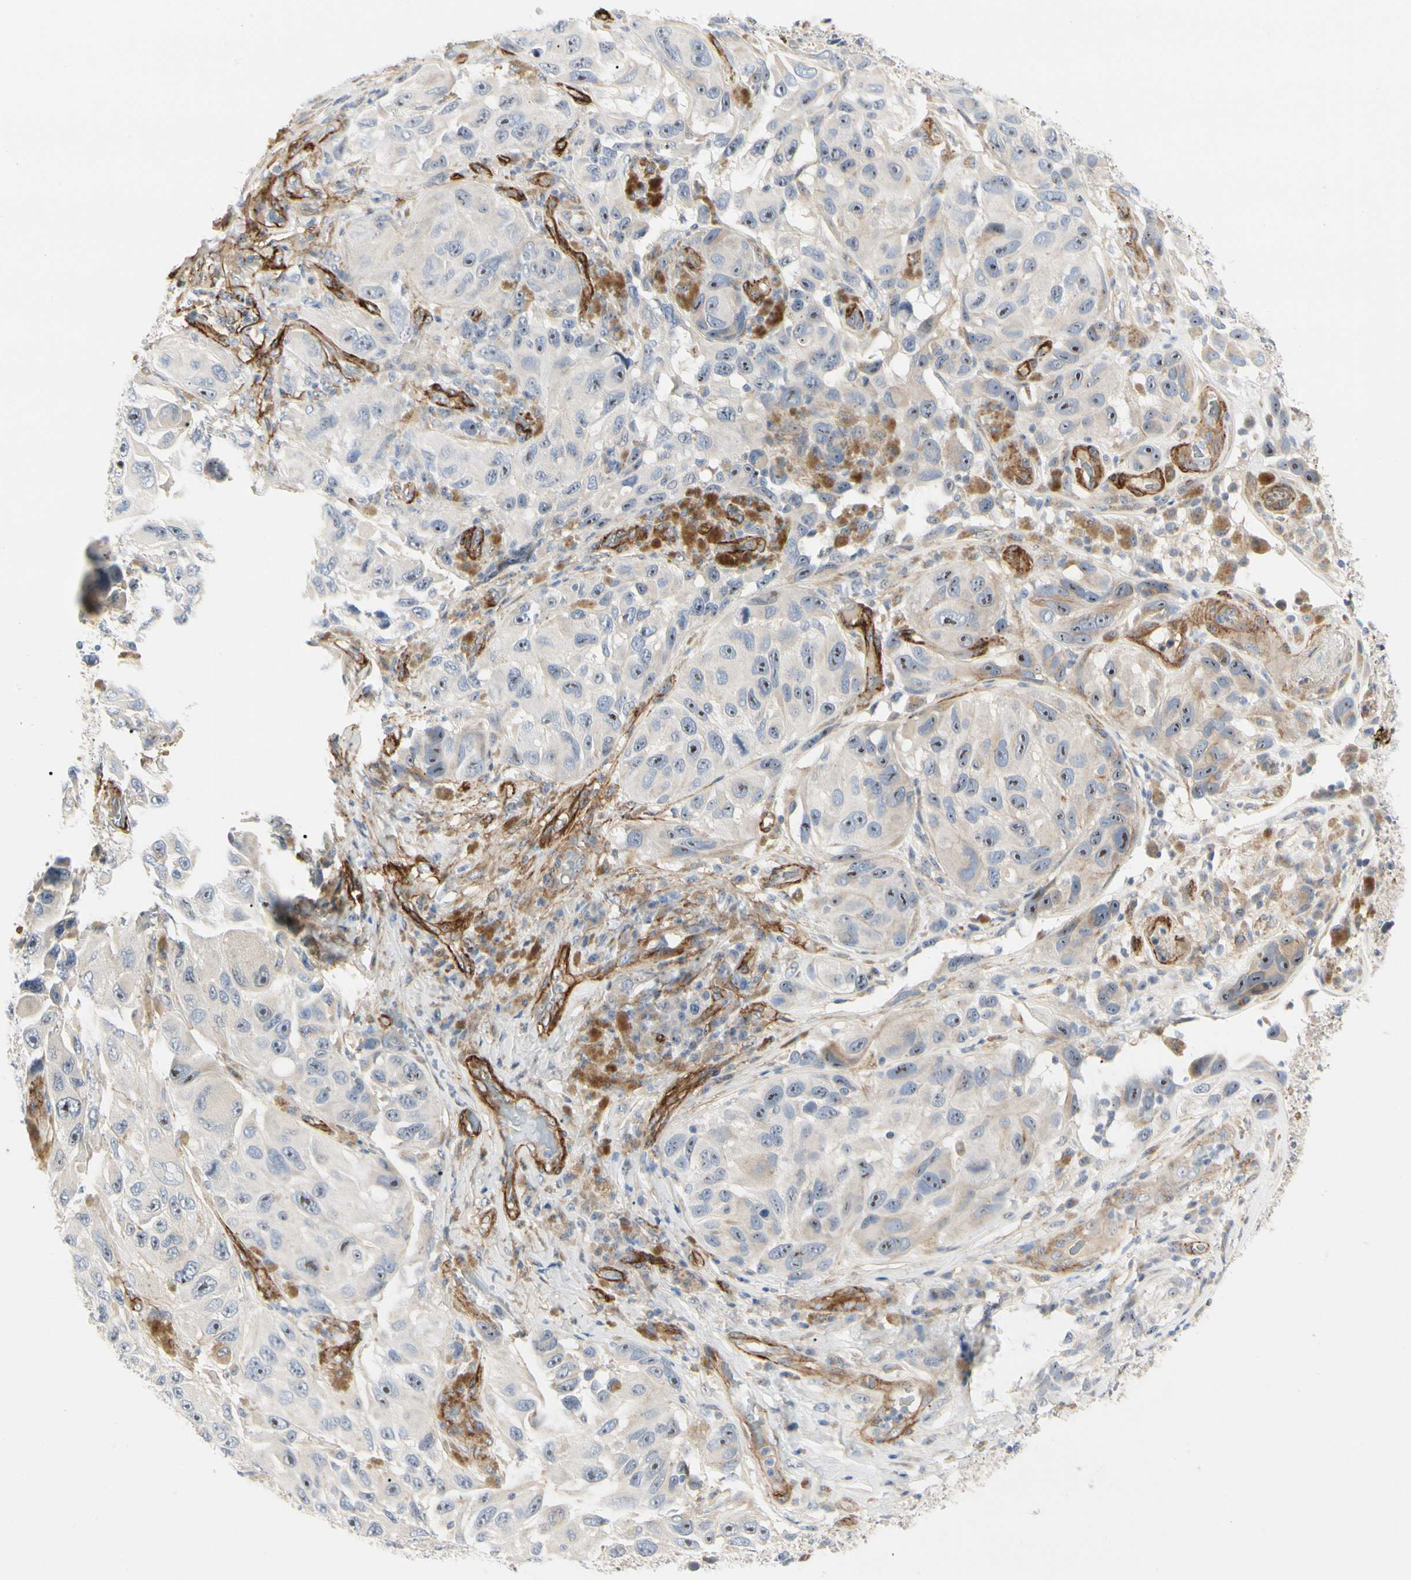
{"staining": {"intensity": "moderate", "quantity": "<25%", "location": "nuclear"}, "tissue": "melanoma", "cell_type": "Tumor cells", "image_type": "cancer", "snomed": [{"axis": "morphology", "description": "Malignant melanoma, NOS"}, {"axis": "topography", "description": "Skin"}], "caption": "Malignant melanoma was stained to show a protein in brown. There is low levels of moderate nuclear positivity in about <25% of tumor cells.", "gene": "GGT5", "patient": {"sex": "female", "age": 73}}